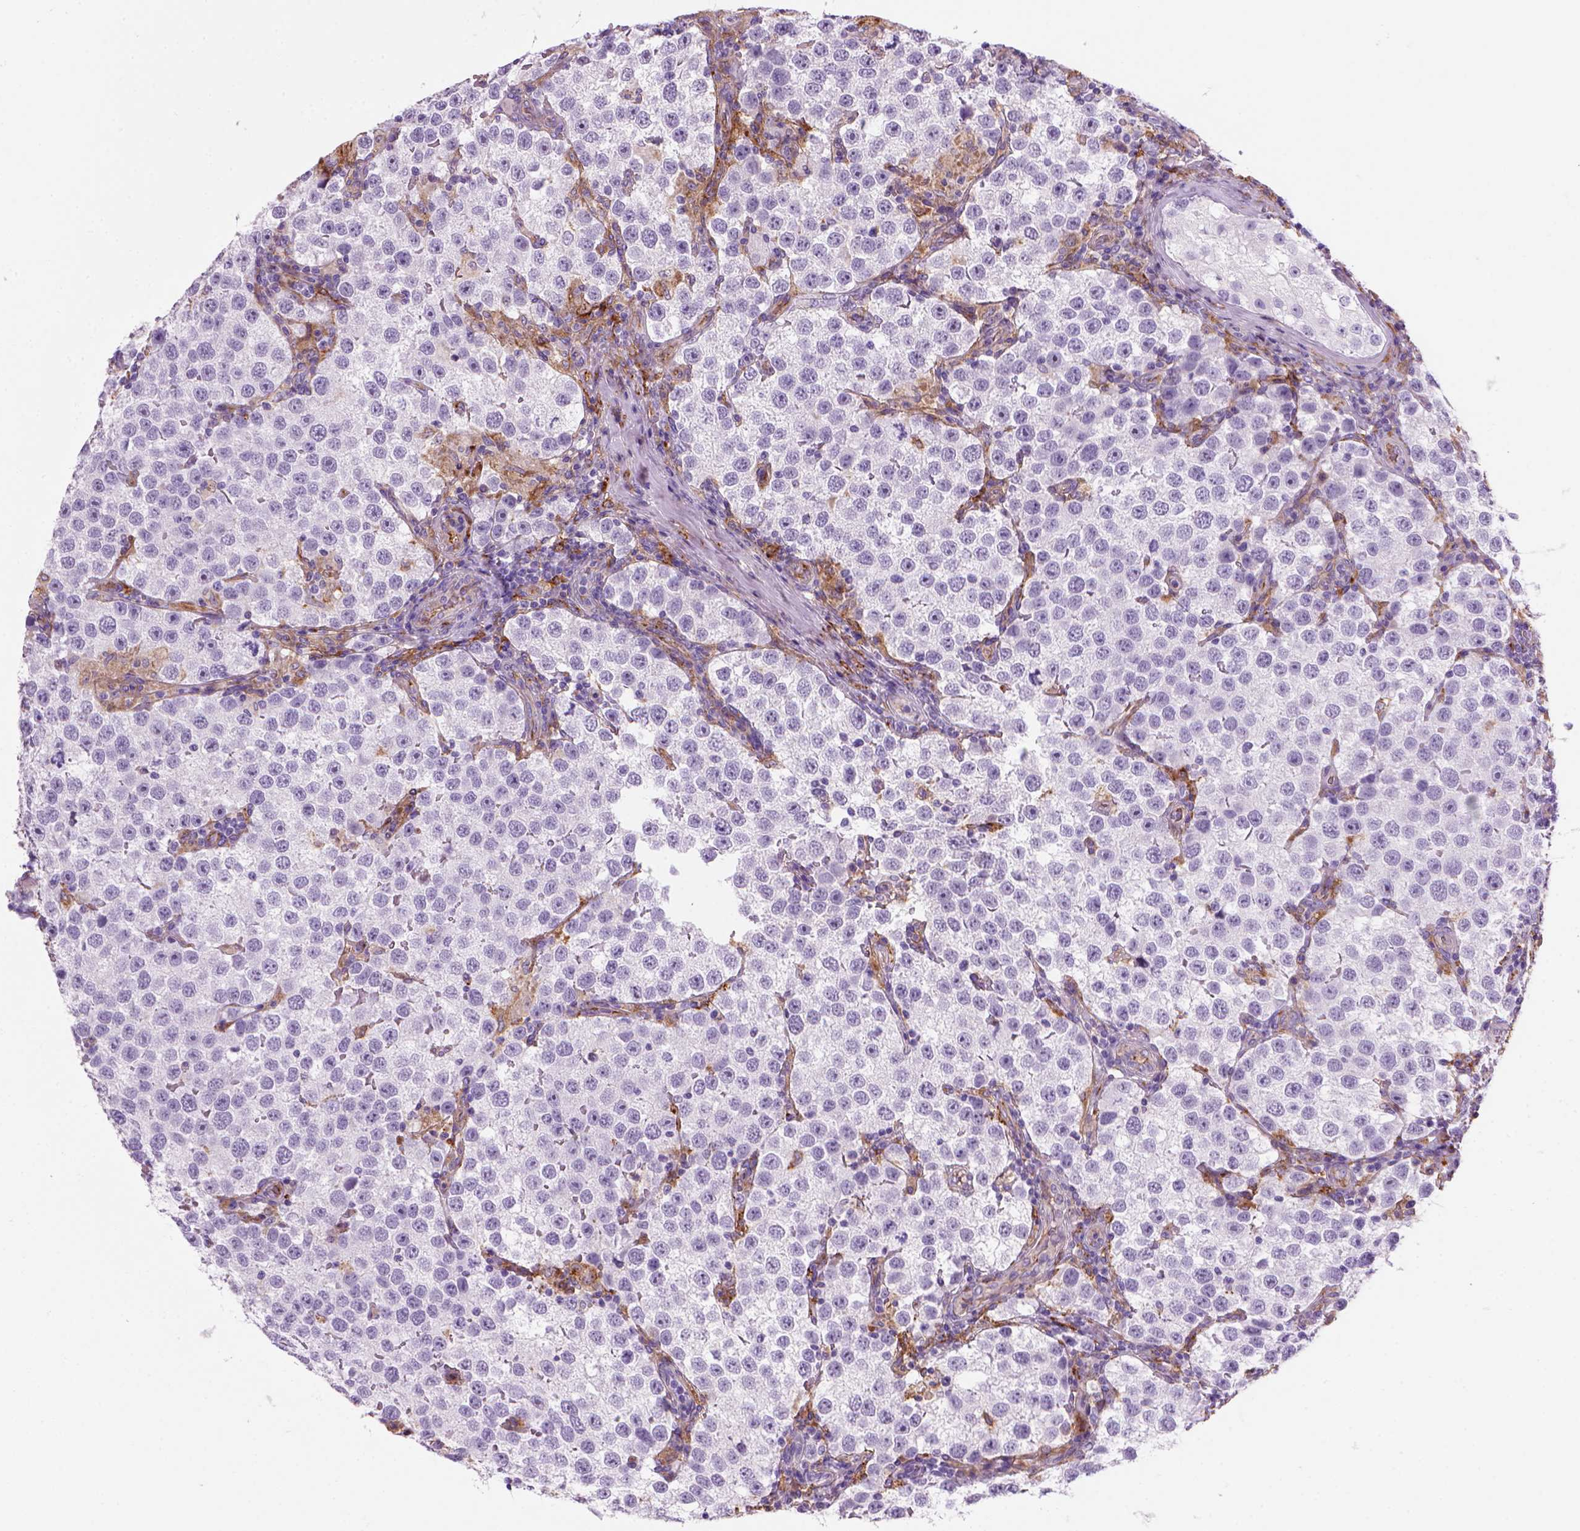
{"staining": {"intensity": "negative", "quantity": "none", "location": "none"}, "tissue": "testis cancer", "cell_type": "Tumor cells", "image_type": "cancer", "snomed": [{"axis": "morphology", "description": "Seminoma, NOS"}, {"axis": "topography", "description": "Testis"}], "caption": "Human seminoma (testis) stained for a protein using IHC demonstrates no positivity in tumor cells.", "gene": "MARCKS", "patient": {"sex": "male", "age": 37}}